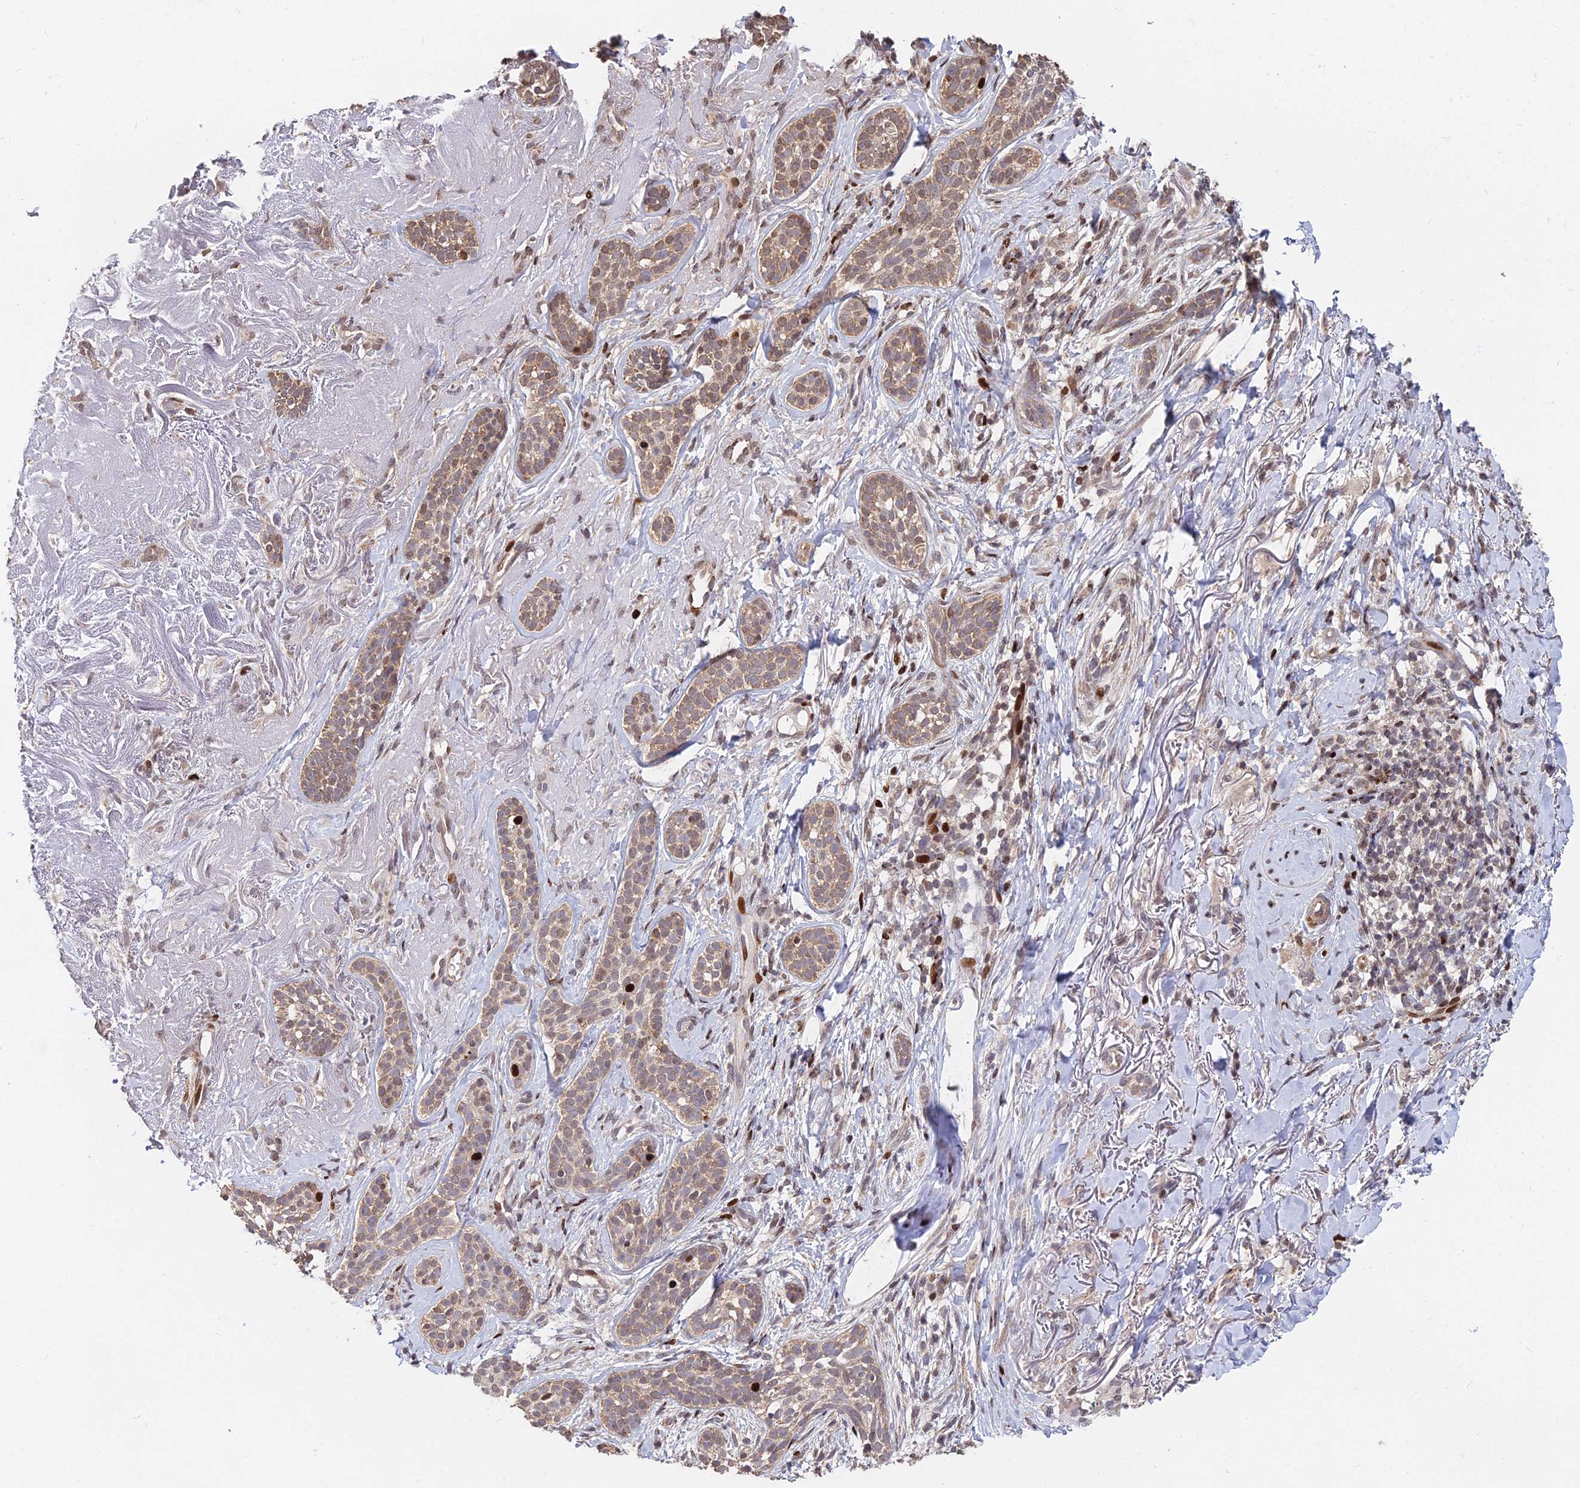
{"staining": {"intensity": "moderate", "quantity": ">75%", "location": "cytoplasmic/membranous"}, "tissue": "skin cancer", "cell_type": "Tumor cells", "image_type": "cancer", "snomed": [{"axis": "morphology", "description": "Basal cell carcinoma"}, {"axis": "topography", "description": "Skin"}], "caption": "Human skin cancer (basal cell carcinoma) stained with a protein marker reveals moderate staining in tumor cells.", "gene": "RBMS2", "patient": {"sex": "male", "age": 71}}